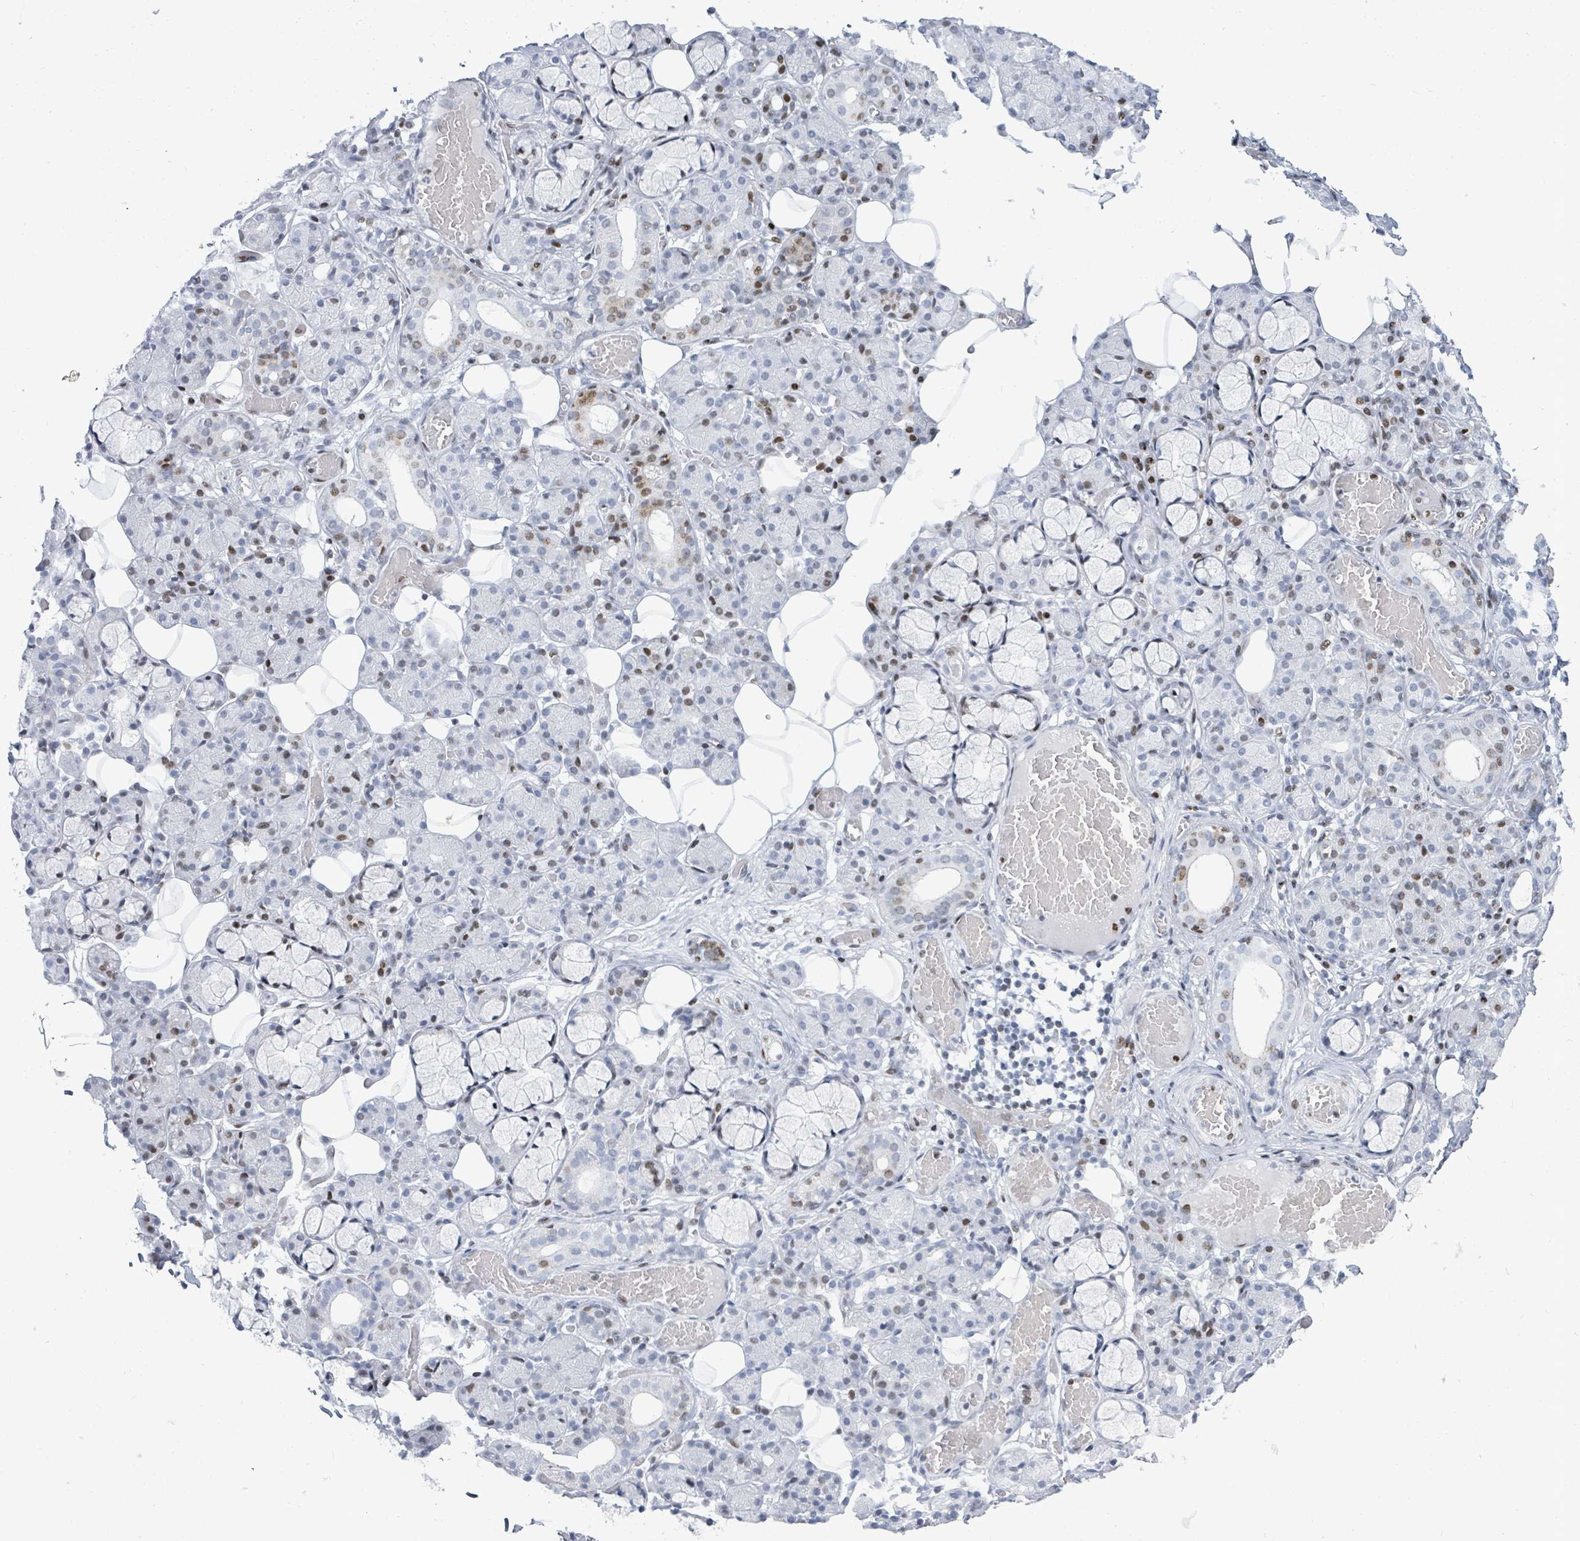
{"staining": {"intensity": "moderate", "quantity": "<25%", "location": "nuclear"}, "tissue": "salivary gland", "cell_type": "Glandular cells", "image_type": "normal", "snomed": [{"axis": "morphology", "description": "Normal tissue, NOS"}, {"axis": "topography", "description": "Salivary gland"}], "caption": "An image showing moderate nuclear positivity in approximately <25% of glandular cells in unremarkable salivary gland, as visualized by brown immunohistochemical staining.", "gene": "MALL", "patient": {"sex": "male", "age": 63}}